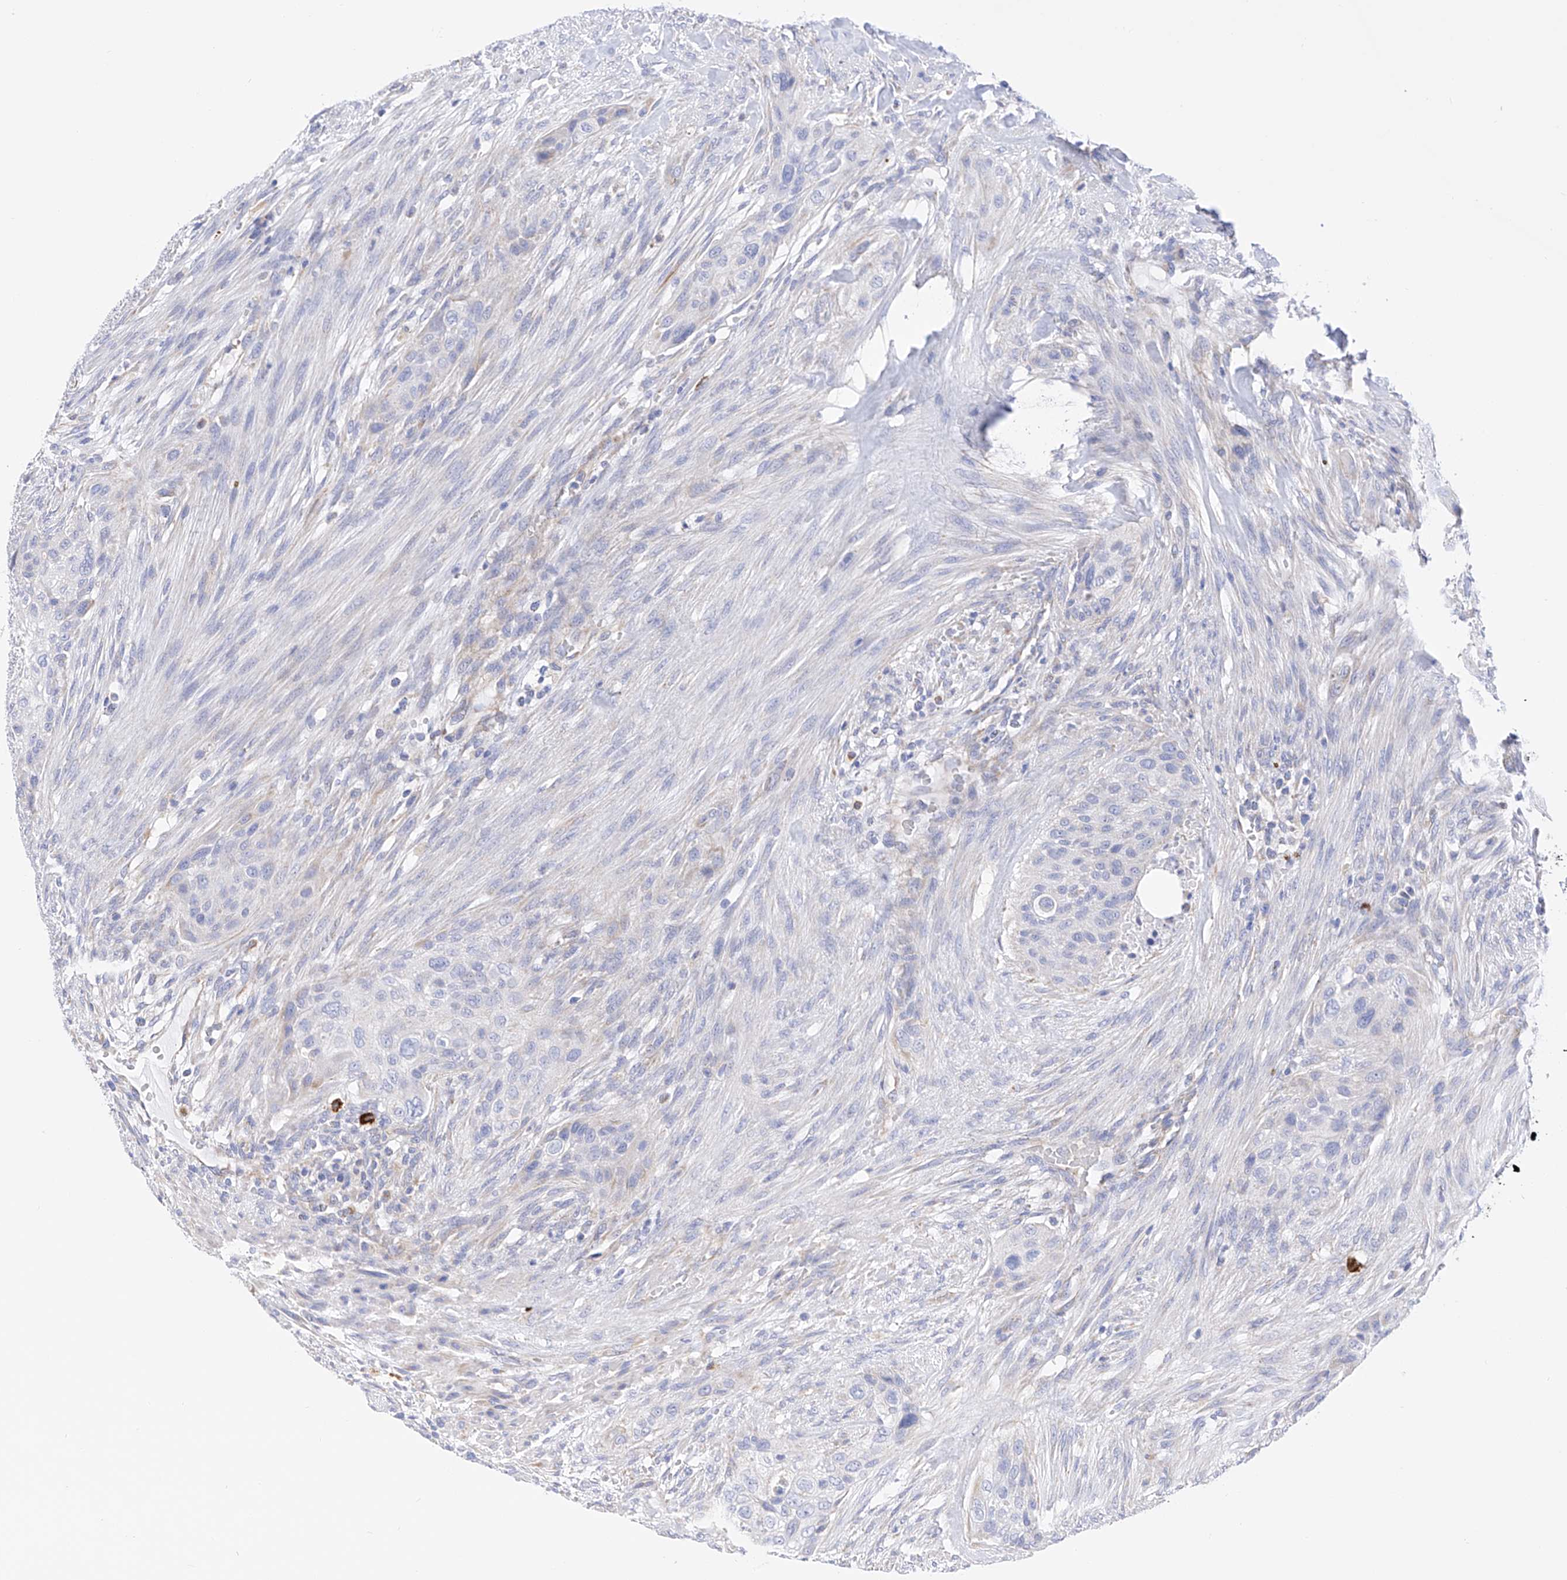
{"staining": {"intensity": "negative", "quantity": "none", "location": "none"}, "tissue": "urothelial cancer", "cell_type": "Tumor cells", "image_type": "cancer", "snomed": [{"axis": "morphology", "description": "Urothelial carcinoma, High grade"}, {"axis": "topography", "description": "Urinary bladder"}], "caption": "The immunohistochemistry photomicrograph has no significant staining in tumor cells of urothelial cancer tissue. The staining is performed using DAB brown chromogen with nuclei counter-stained in using hematoxylin.", "gene": "FLG", "patient": {"sex": "male", "age": 35}}